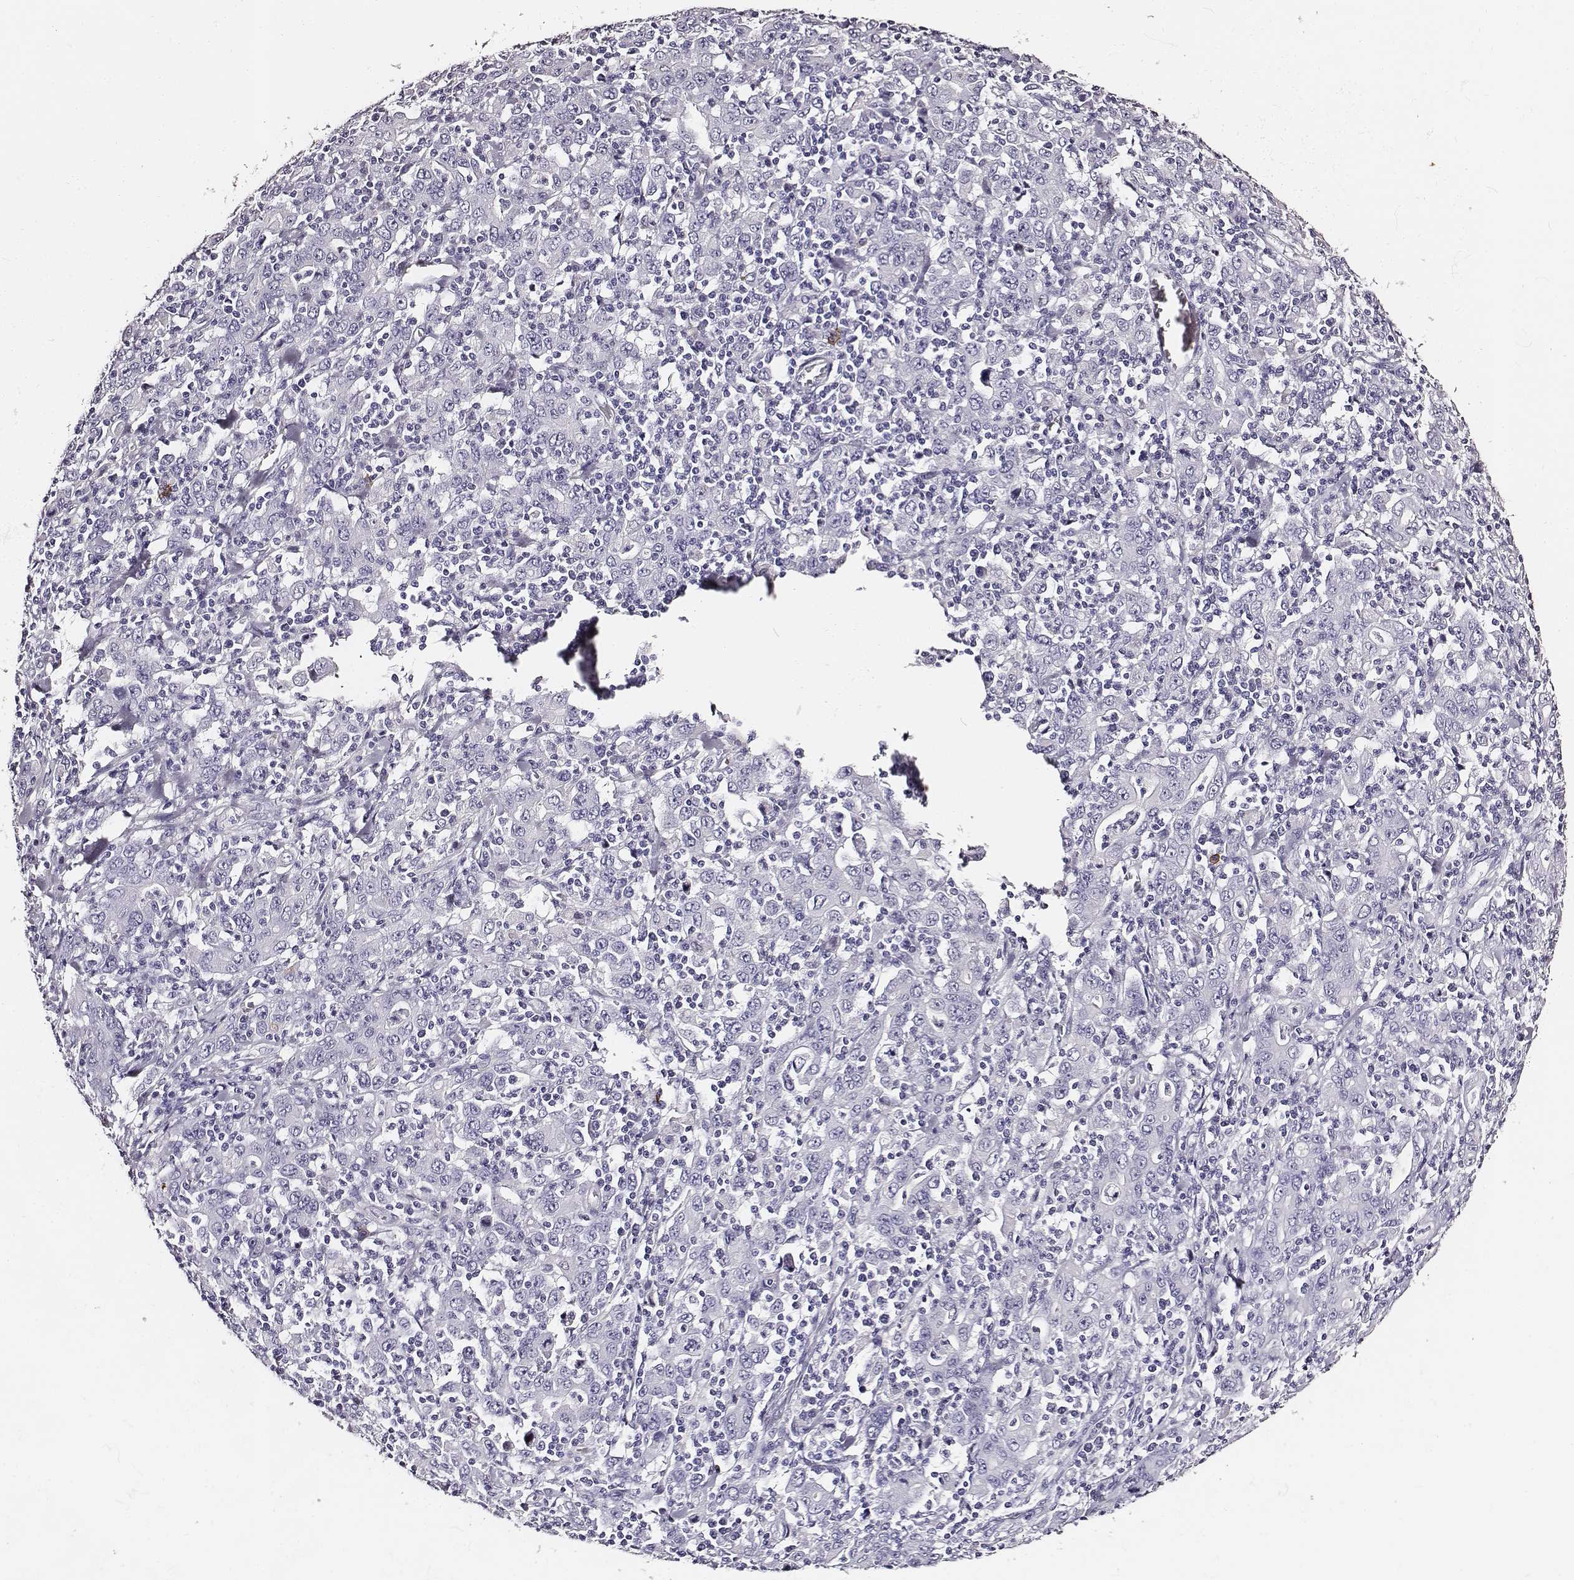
{"staining": {"intensity": "negative", "quantity": "none", "location": "none"}, "tissue": "stomach cancer", "cell_type": "Tumor cells", "image_type": "cancer", "snomed": [{"axis": "morphology", "description": "Adenocarcinoma, NOS"}, {"axis": "topography", "description": "Stomach, upper"}], "caption": "This is an immunohistochemistry photomicrograph of human stomach cancer. There is no positivity in tumor cells.", "gene": "DPEP1", "patient": {"sex": "male", "age": 69}}